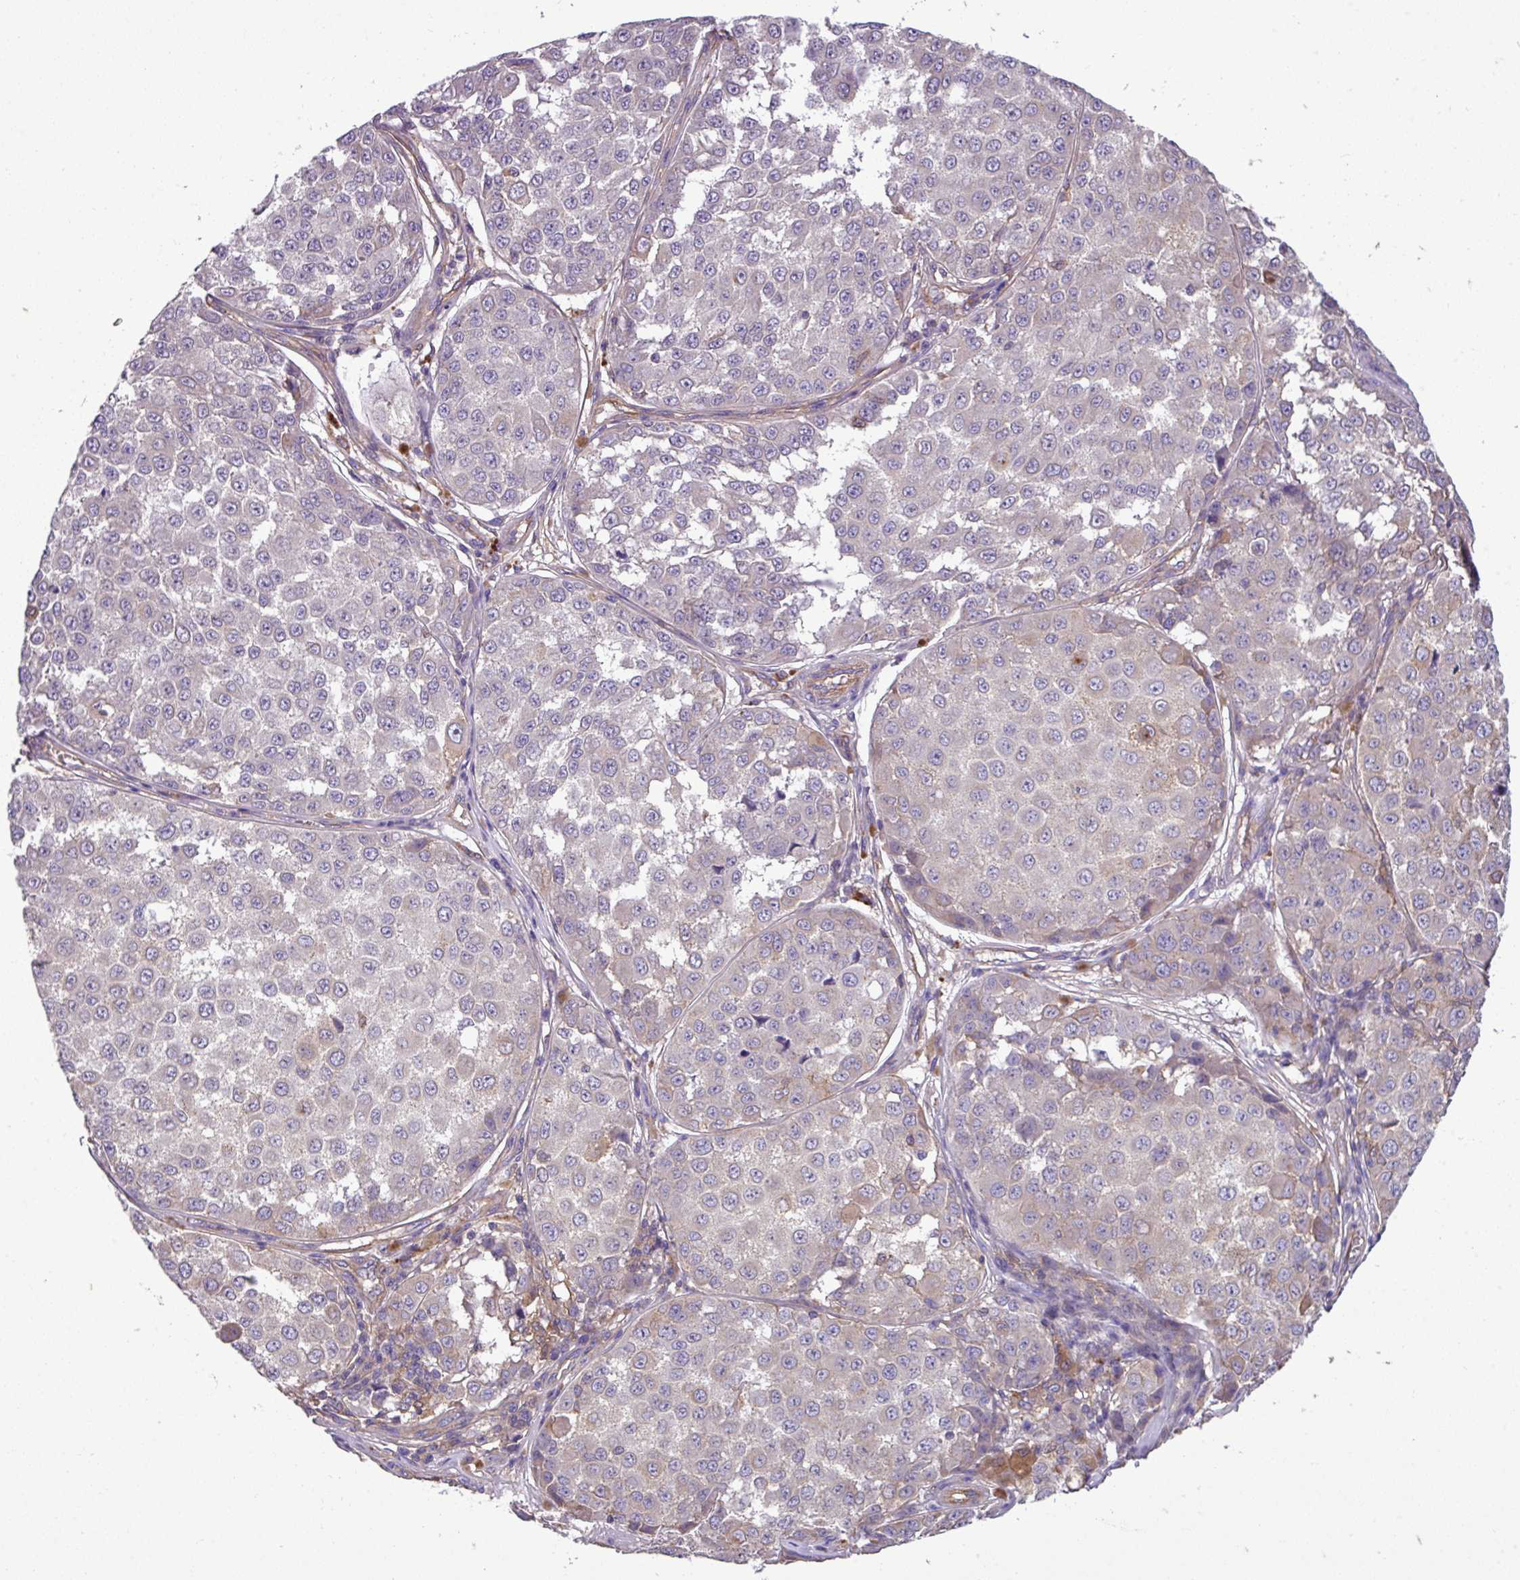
{"staining": {"intensity": "moderate", "quantity": "25%-75%", "location": "cytoplasmic/membranous"}, "tissue": "melanoma", "cell_type": "Tumor cells", "image_type": "cancer", "snomed": [{"axis": "morphology", "description": "Malignant melanoma, NOS"}, {"axis": "topography", "description": "Skin"}], "caption": "IHC (DAB) staining of human malignant melanoma displays moderate cytoplasmic/membranous protein positivity in about 25%-75% of tumor cells.", "gene": "SLC23A2", "patient": {"sex": "male", "age": 64}}